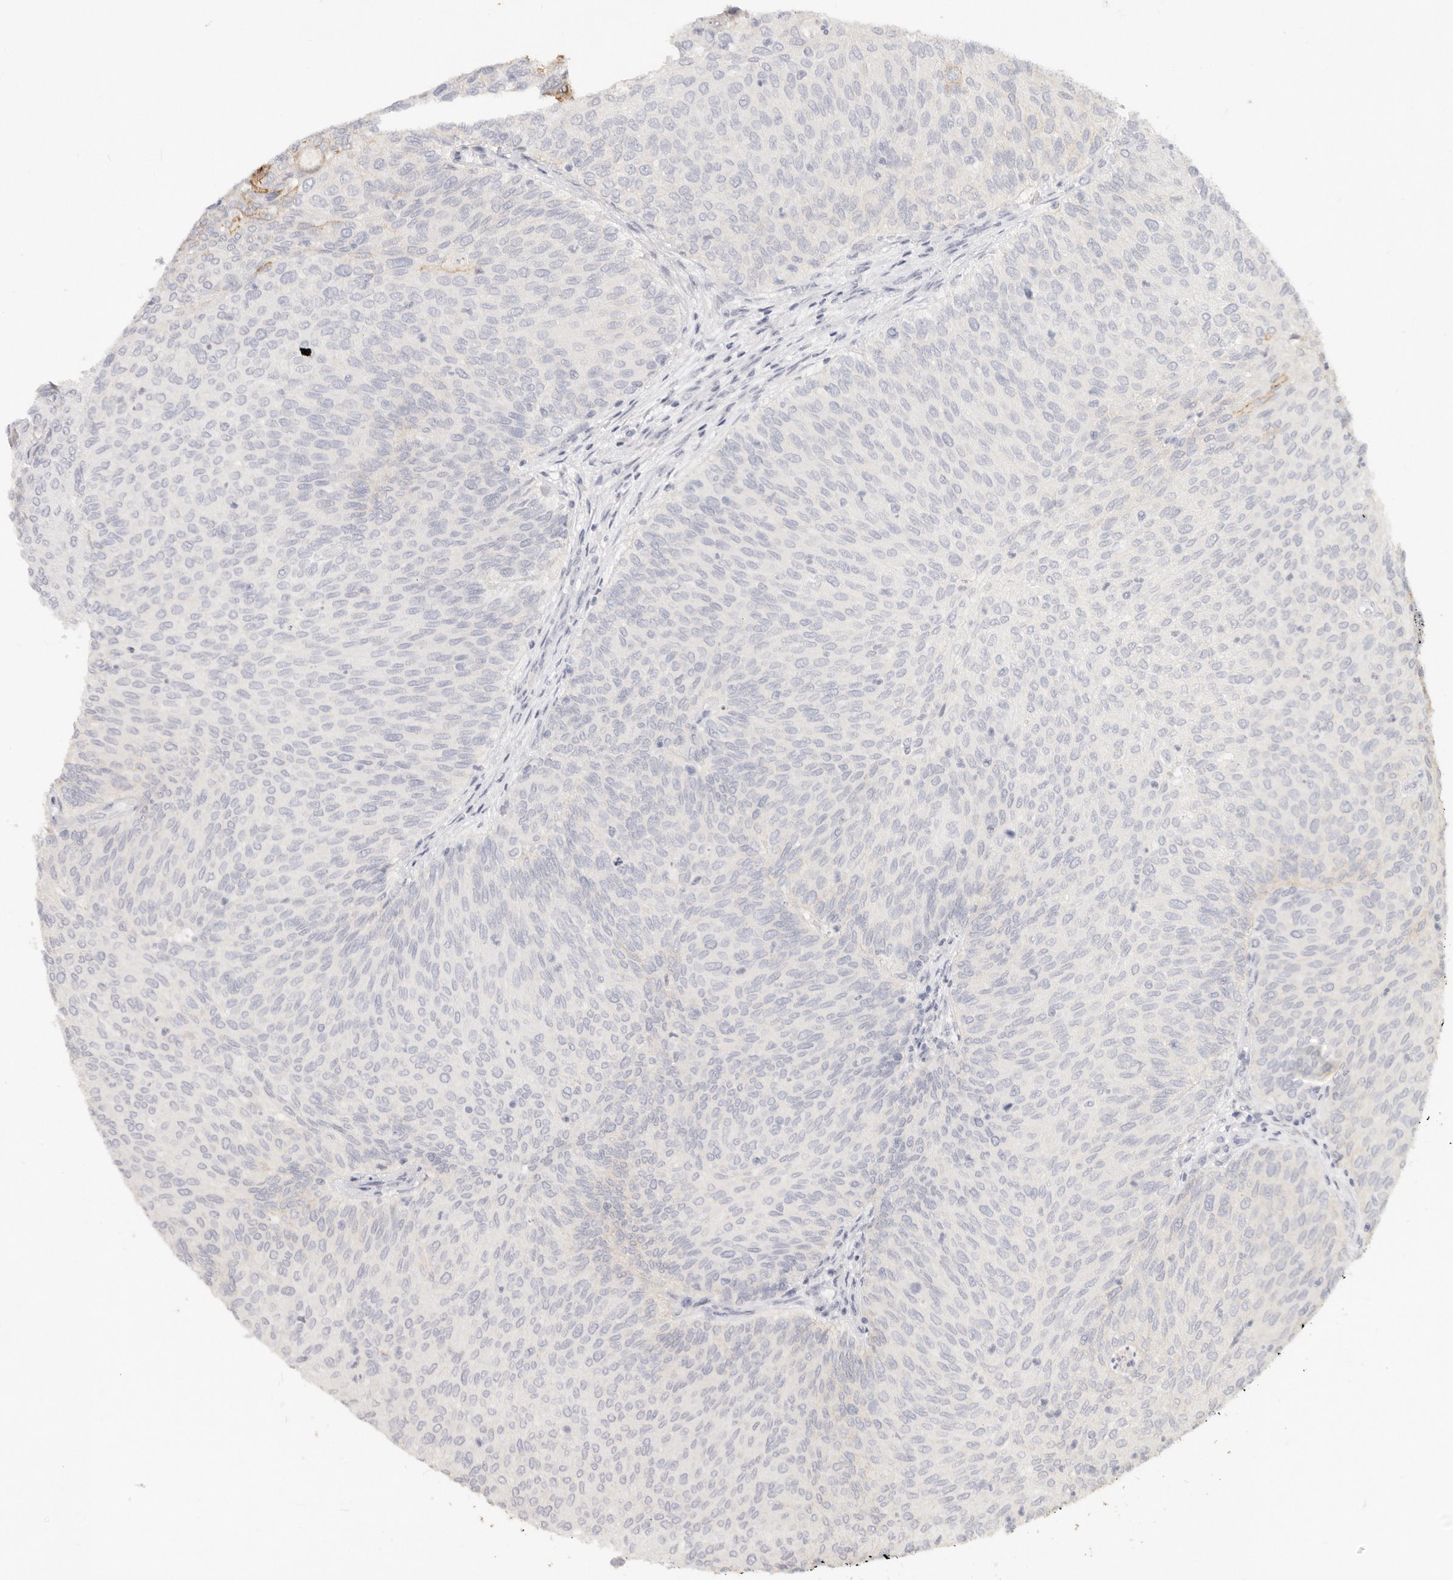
{"staining": {"intensity": "negative", "quantity": "none", "location": "none"}, "tissue": "urothelial cancer", "cell_type": "Tumor cells", "image_type": "cancer", "snomed": [{"axis": "morphology", "description": "Urothelial carcinoma, Low grade"}, {"axis": "topography", "description": "Urinary bladder"}], "caption": "Immunohistochemical staining of human urothelial cancer exhibits no significant expression in tumor cells.", "gene": "EPCAM", "patient": {"sex": "female", "age": 79}}